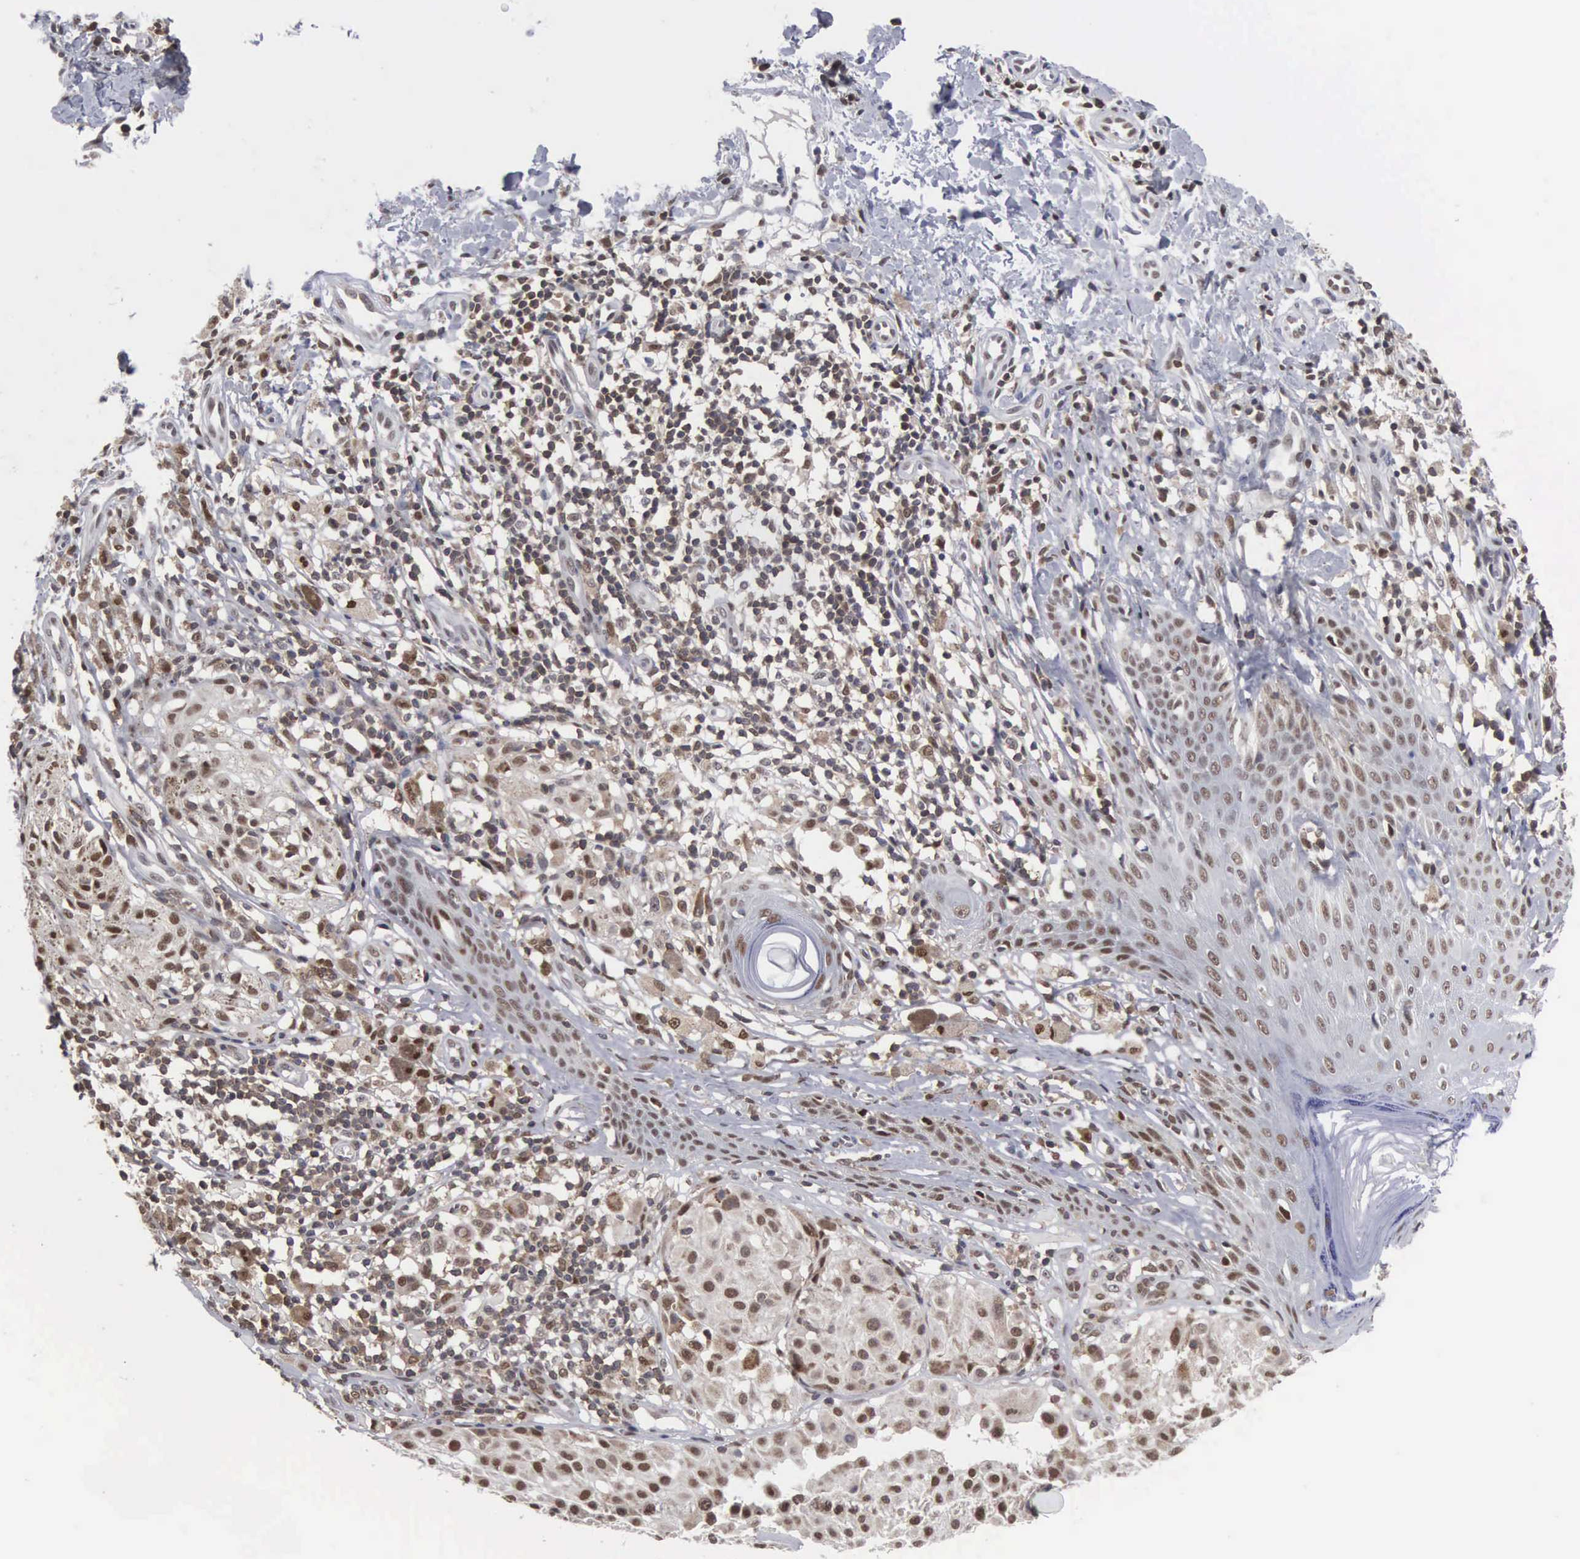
{"staining": {"intensity": "moderate", "quantity": "25%-75%", "location": "nuclear"}, "tissue": "melanoma", "cell_type": "Tumor cells", "image_type": "cancer", "snomed": [{"axis": "morphology", "description": "Malignant melanoma, NOS"}, {"axis": "topography", "description": "Skin"}], "caption": "This micrograph displays IHC staining of human melanoma, with medium moderate nuclear expression in about 25%-75% of tumor cells.", "gene": "TRMT5", "patient": {"sex": "male", "age": 36}}